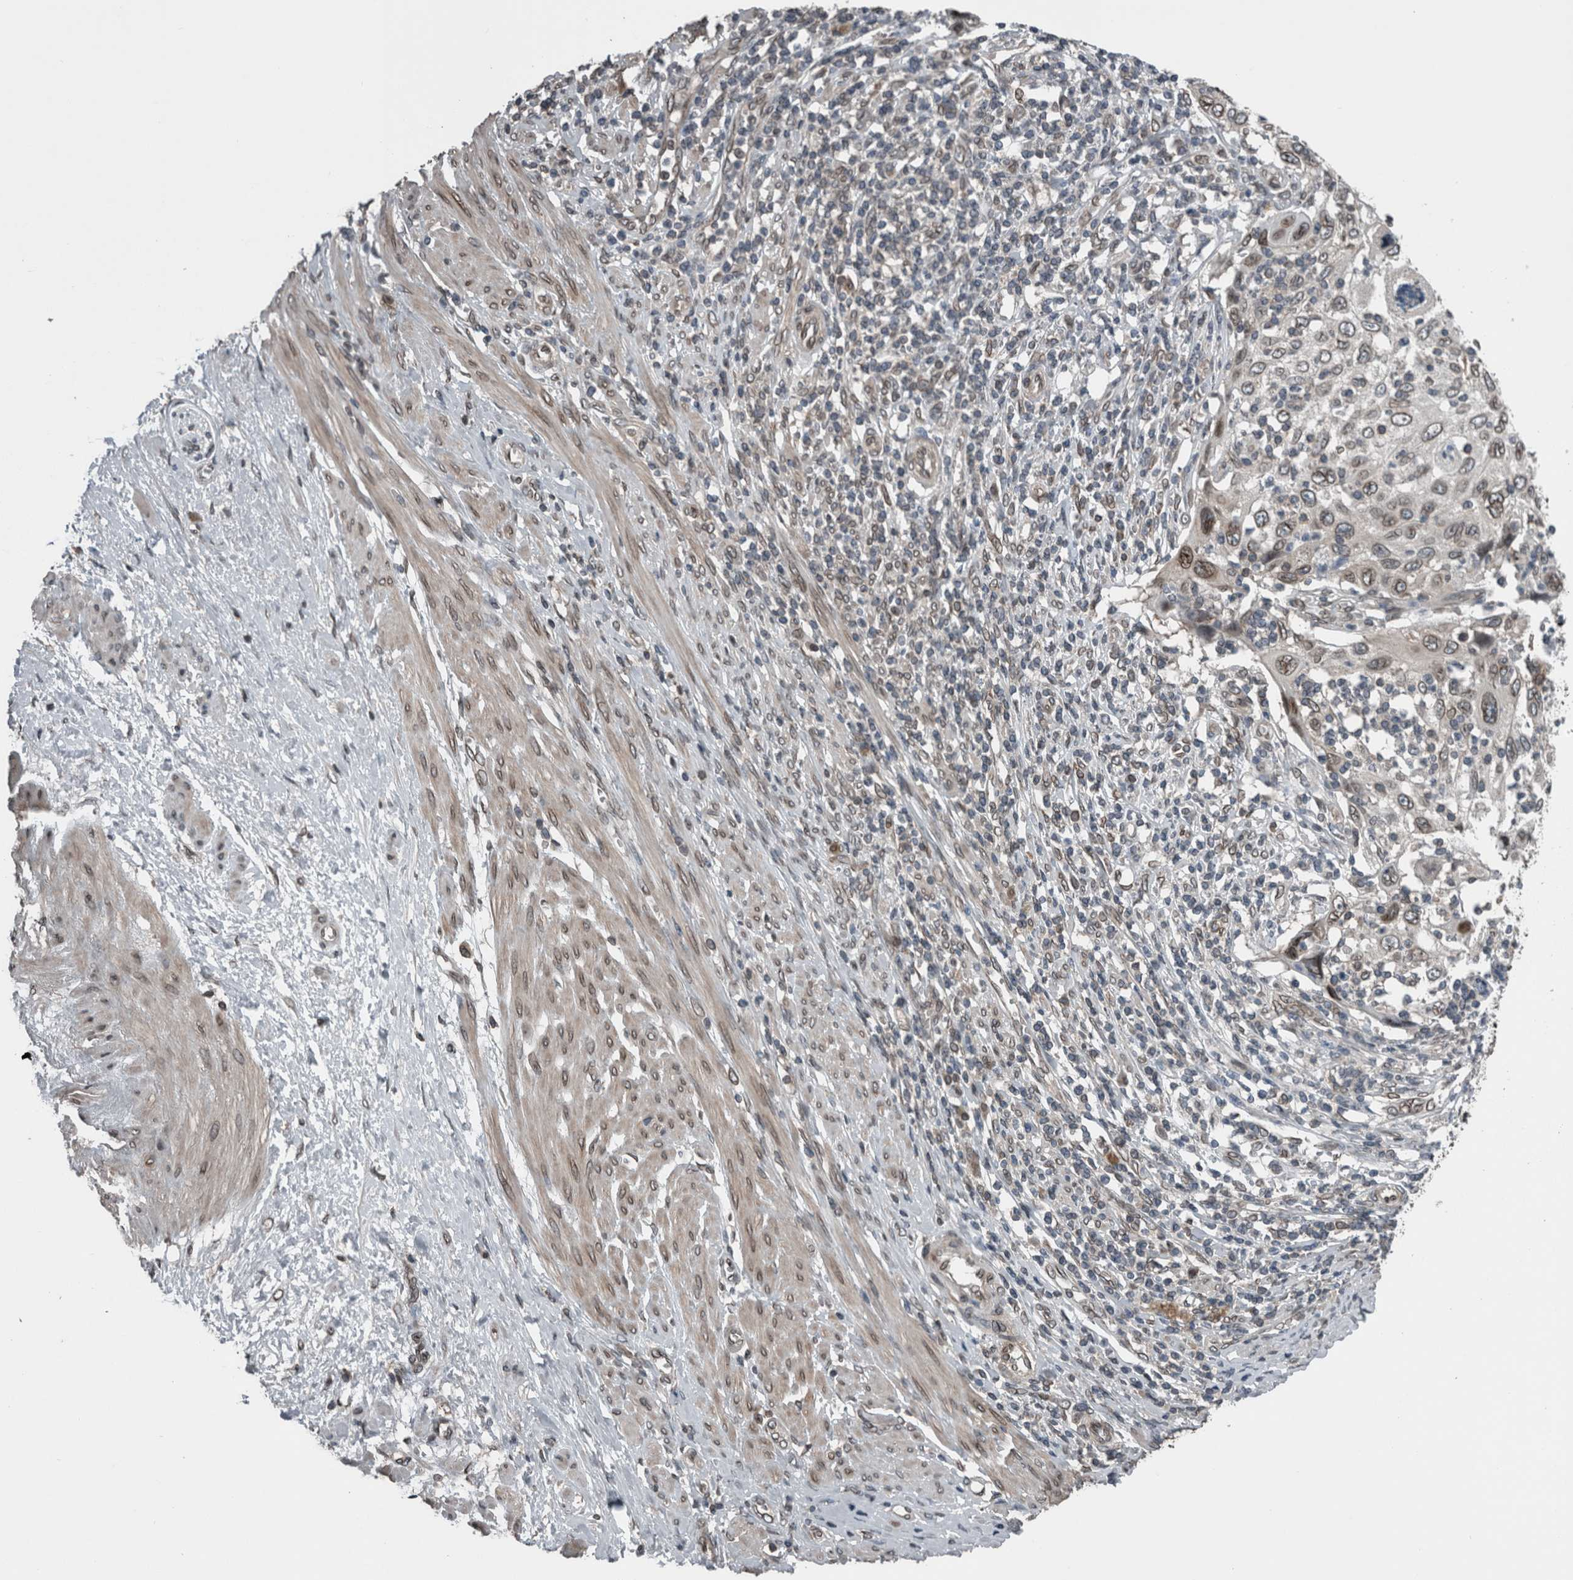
{"staining": {"intensity": "moderate", "quantity": ">75%", "location": "cytoplasmic/membranous,nuclear"}, "tissue": "cervical cancer", "cell_type": "Tumor cells", "image_type": "cancer", "snomed": [{"axis": "morphology", "description": "Squamous cell carcinoma, NOS"}, {"axis": "topography", "description": "Cervix"}], "caption": "DAB immunohistochemical staining of cervical cancer (squamous cell carcinoma) exhibits moderate cytoplasmic/membranous and nuclear protein staining in about >75% of tumor cells. (brown staining indicates protein expression, while blue staining denotes nuclei).", "gene": "RANBP2", "patient": {"sex": "female", "age": 70}}